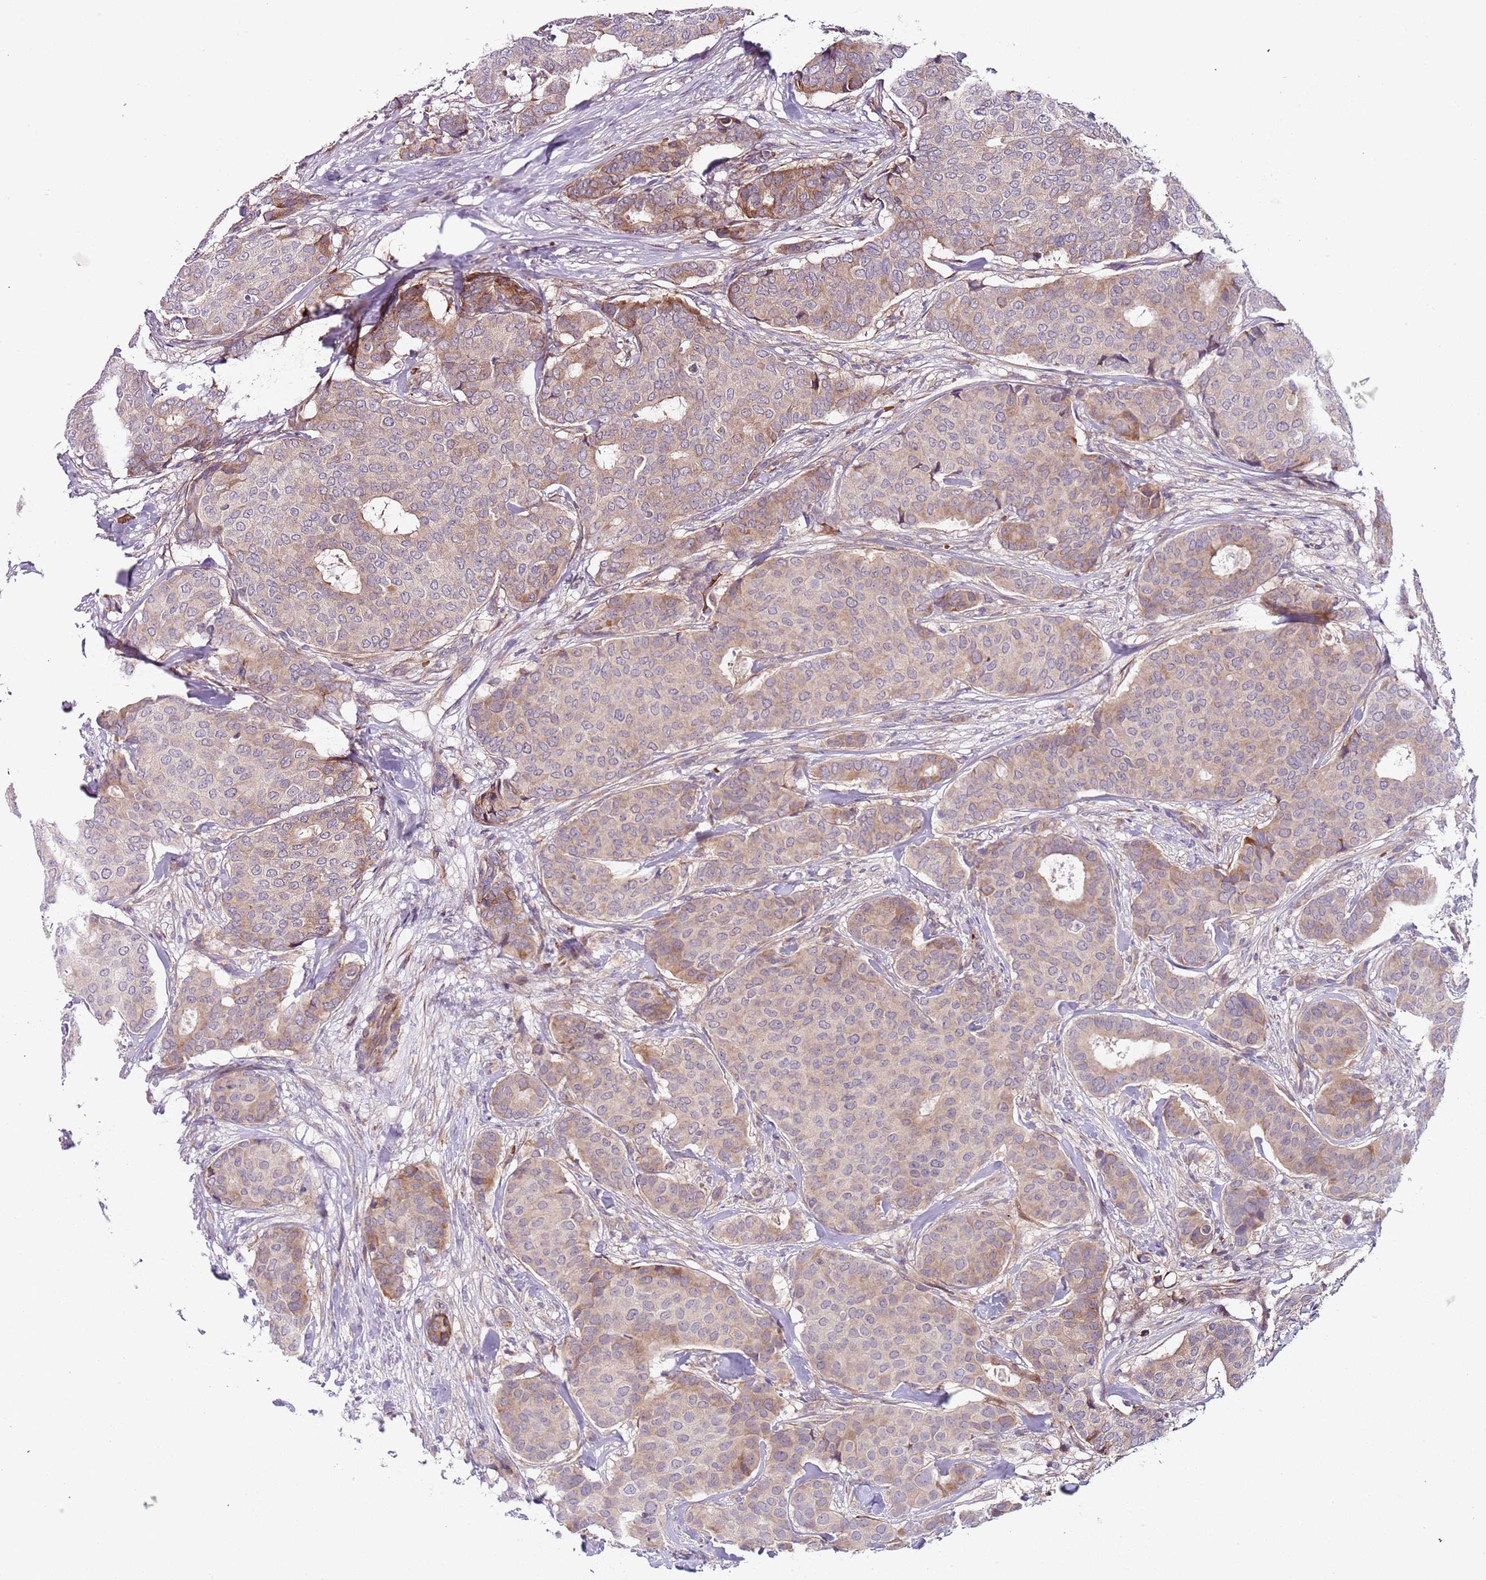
{"staining": {"intensity": "moderate", "quantity": ">75%", "location": "cytoplasmic/membranous"}, "tissue": "breast cancer", "cell_type": "Tumor cells", "image_type": "cancer", "snomed": [{"axis": "morphology", "description": "Duct carcinoma"}, {"axis": "topography", "description": "Breast"}], "caption": "This micrograph exhibits immunohistochemistry (IHC) staining of breast intraductal carcinoma, with medium moderate cytoplasmic/membranous expression in approximately >75% of tumor cells.", "gene": "VWCE", "patient": {"sex": "female", "age": 75}}